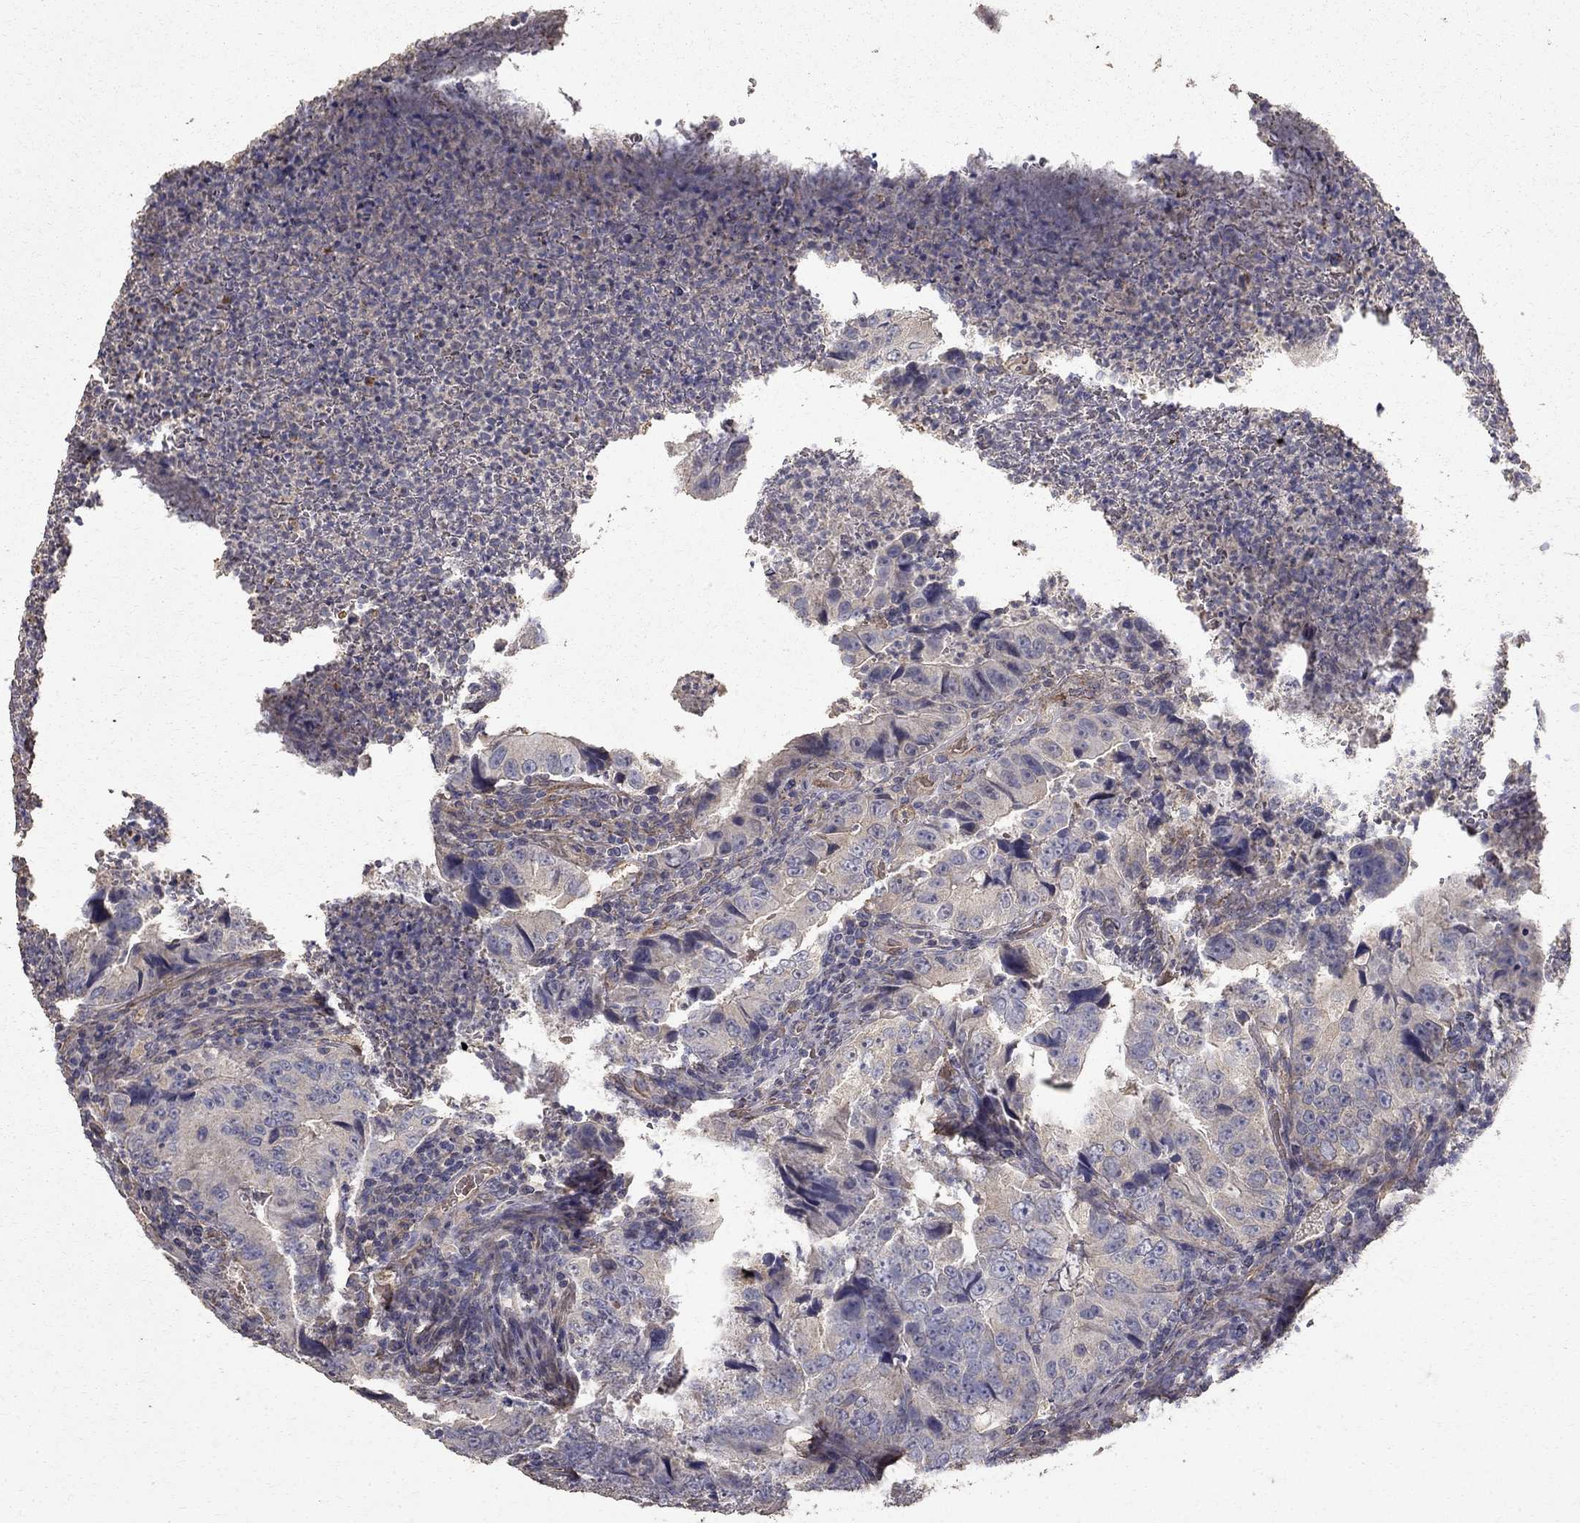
{"staining": {"intensity": "weak", "quantity": "<25%", "location": "cytoplasmic/membranous"}, "tissue": "colorectal cancer", "cell_type": "Tumor cells", "image_type": "cancer", "snomed": [{"axis": "morphology", "description": "Adenocarcinoma, NOS"}, {"axis": "topography", "description": "Colon"}], "caption": "Immunohistochemical staining of human colorectal cancer exhibits no significant positivity in tumor cells.", "gene": "MPP2", "patient": {"sex": "female", "age": 72}}